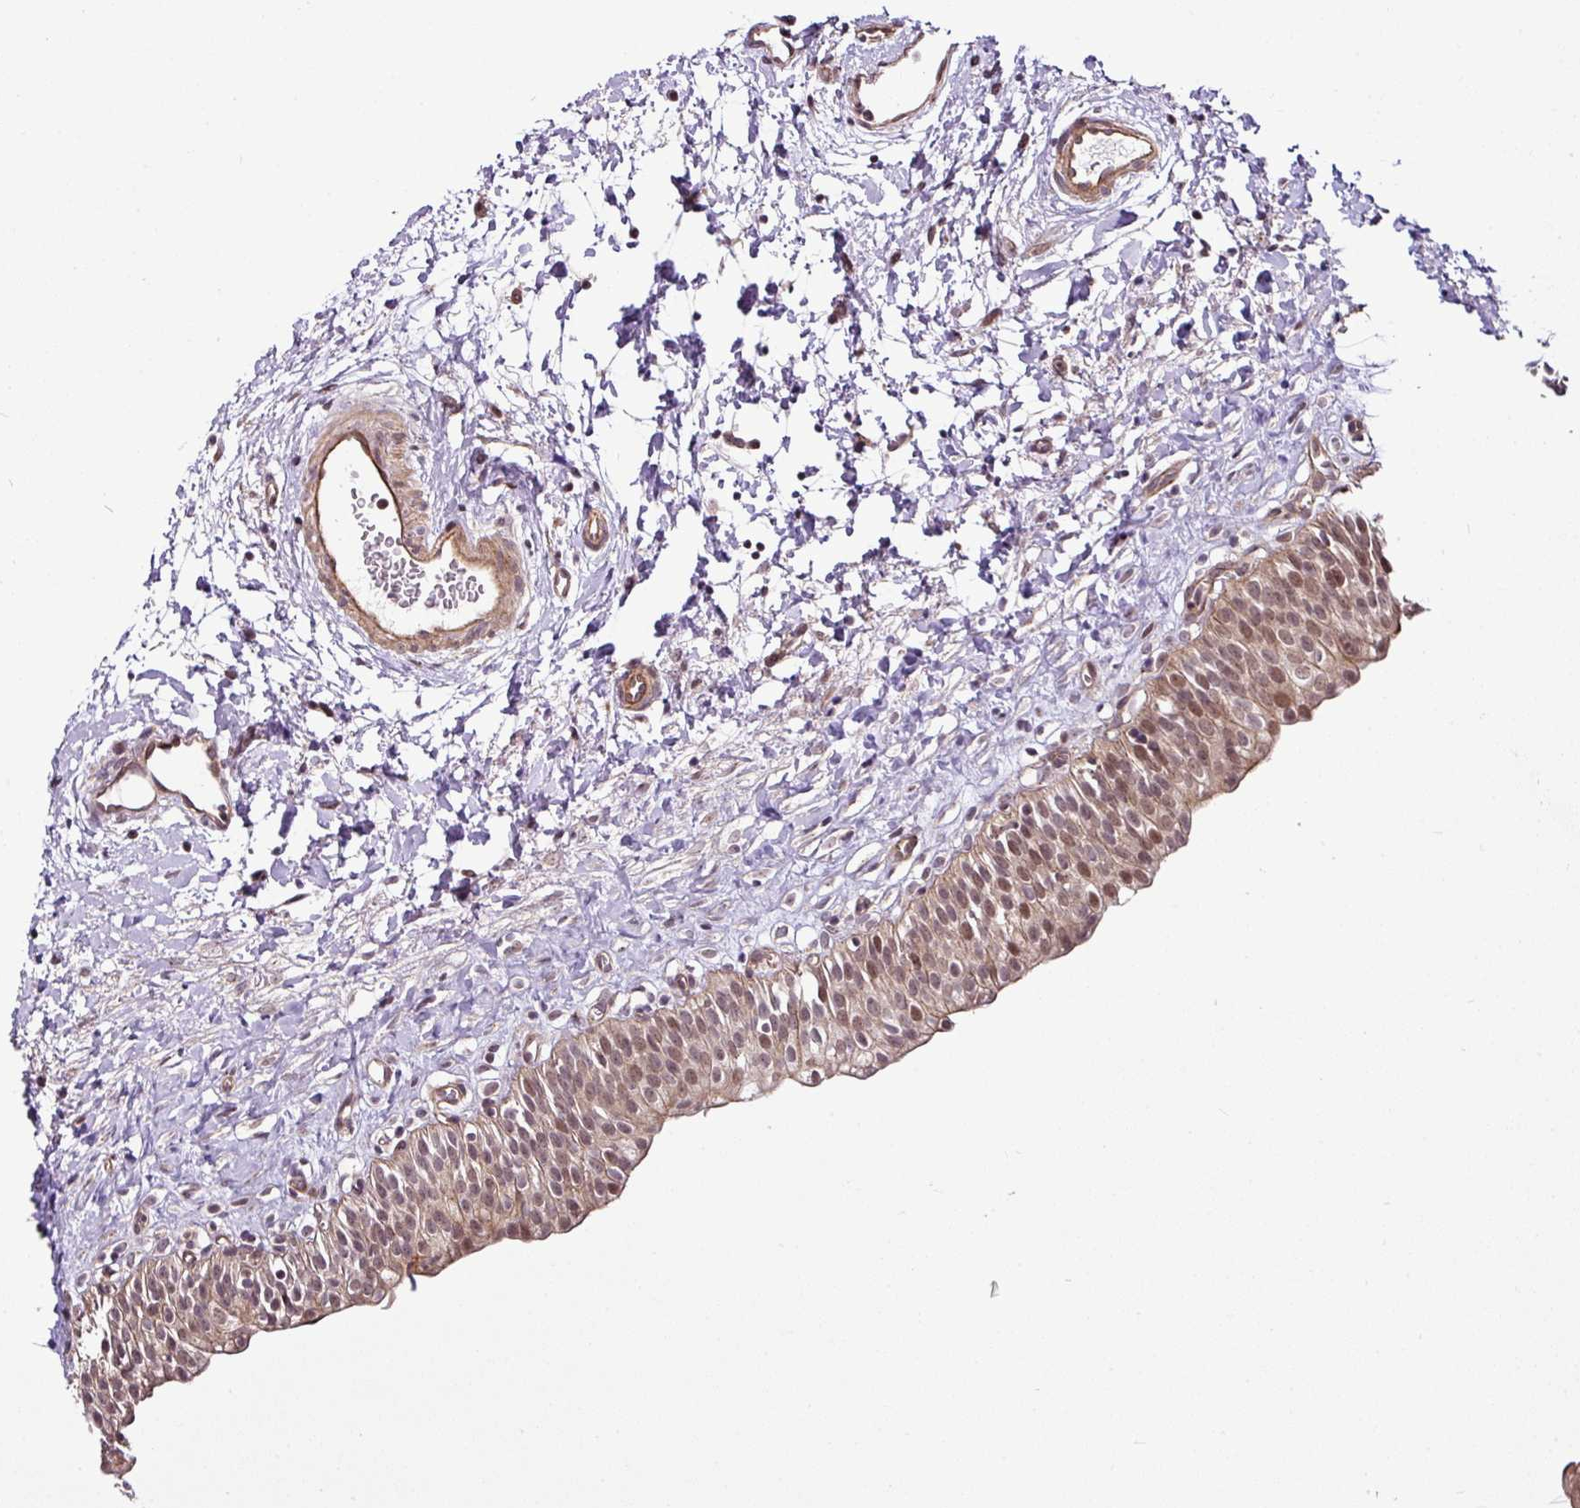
{"staining": {"intensity": "moderate", "quantity": ">75%", "location": "cytoplasmic/membranous,nuclear"}, "tissue": "urinary bladder", "cell_type": "Urothelial cells", "image_type": "normal", "snomed": [{"axis": "morphology", "description": "Normal tissue, NOS"}, {"axis": "topography", "description": "Urinary bladder"}], "caption": "An IHC histopathology image of normal tissue is shown. Protein staining in brown highlights moderate cytoplasmic/membranous,nuclear positivity in urinary bladder within urothelial cells.", "gene": "DCAF13", "patient": {"sex": "male", "age": 51}}